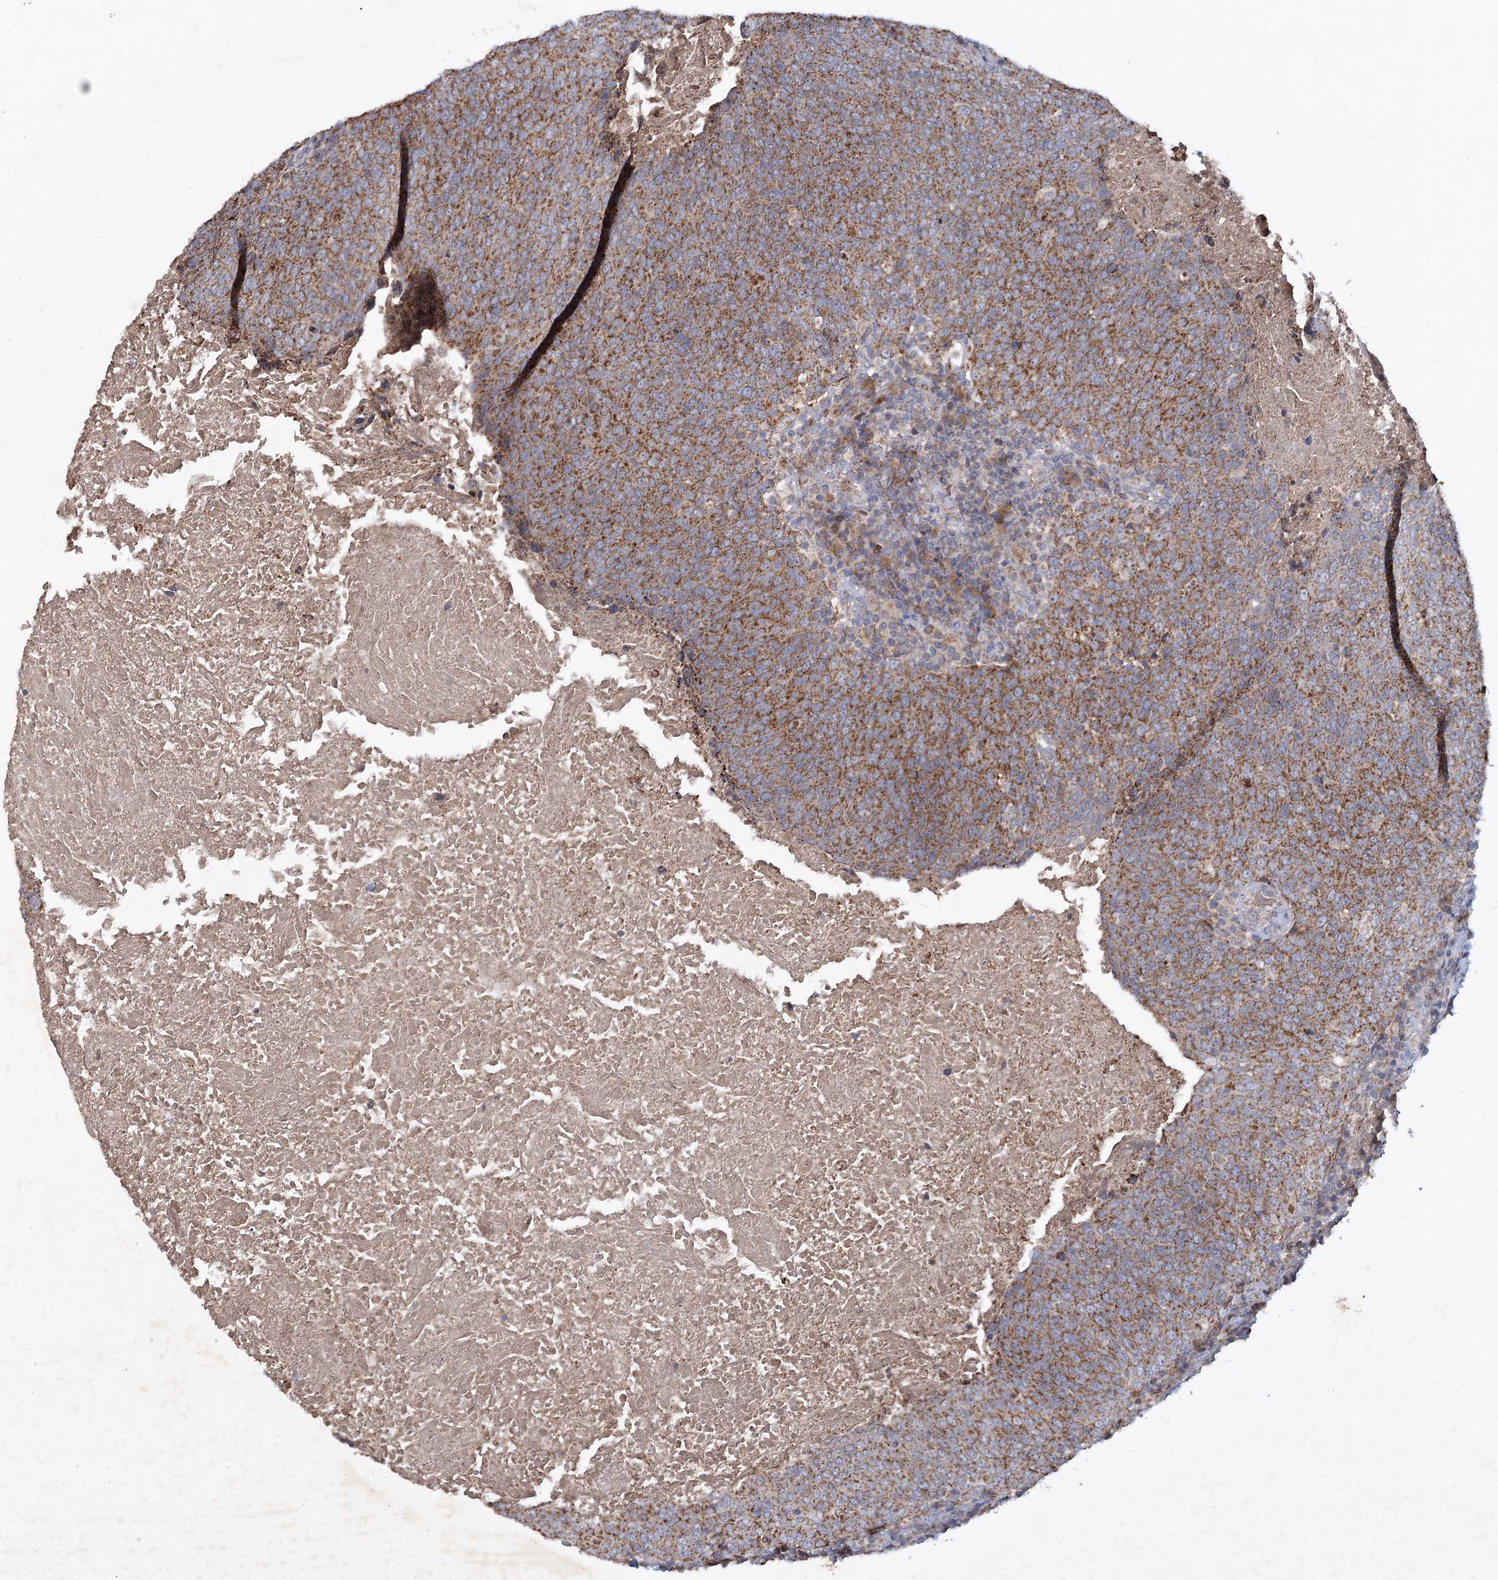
{"staining": {"intensity": "strong", "quantity": ">75%", "location": "cytoplasmic/membranous"}, "tissue": "head and neck cancer", "cell_type": "Tumor cells", "image_type": "cancer", "snomed": [{"axis": "morphology", "description": "Squamous cell carcinoma, NOS"}, {"axis": "morphology", "description": "Squamous cell carcinoma, metastatic, NOS"}, {"axis": "topography", "description": "Lymph node"}, {"axis": "topography", "description": "Head-Neck"}], "caption": "This histopathology image demonstrates IHC staining of squamous cell carcinoma (head and neck), with high strong cytoplasmic/membranous staining in about >75% of tumor cells.", "gene": "MRPL44", "patient": {"sex": "male", "age": 62}}